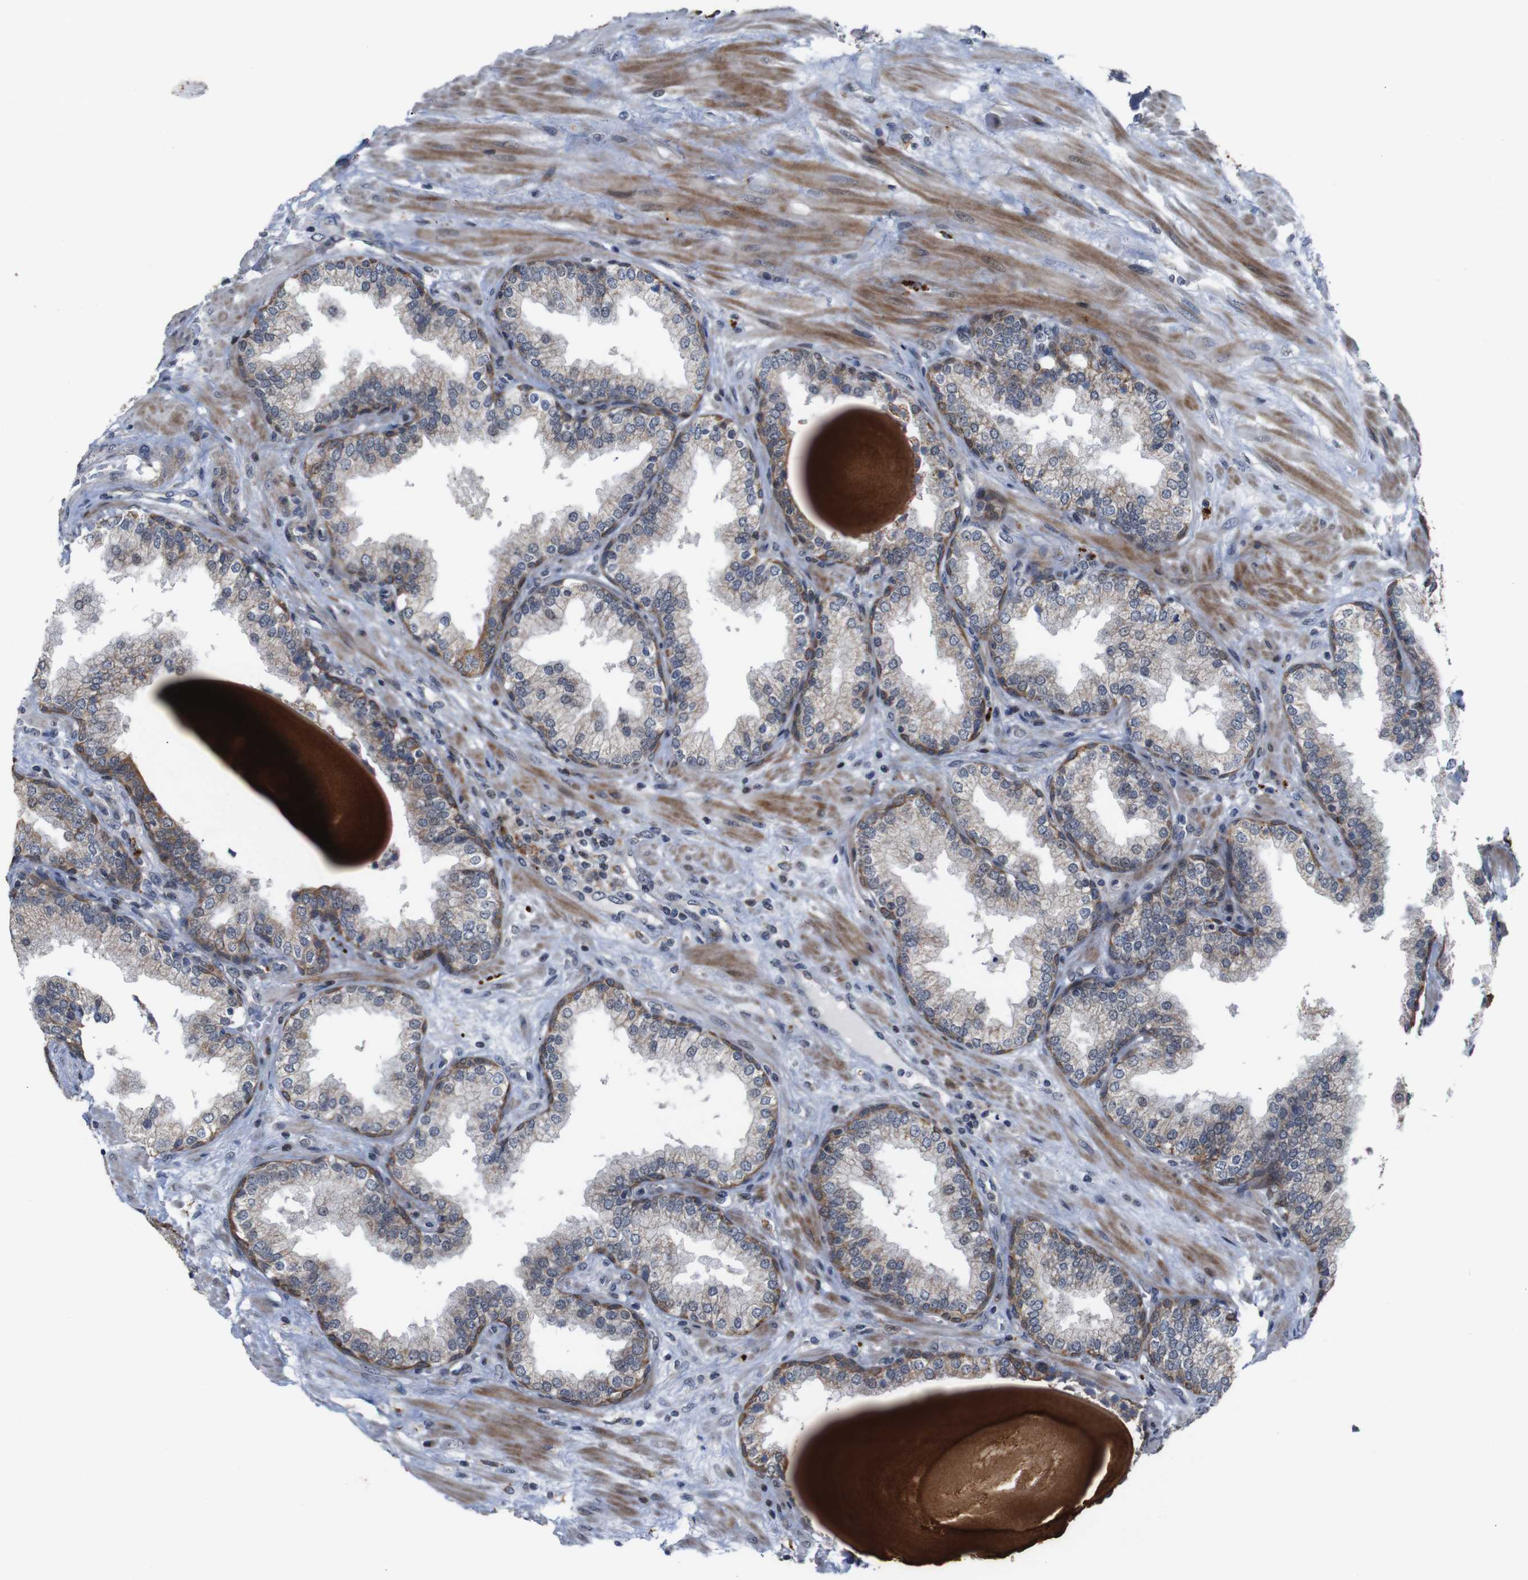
{"staining": {"intensity": "moderate", "quantity": "<25%", "location": "cytoplasmic/membranous,nuclear"}, "tissue": "prostate", "cell_type": "Glandular cells", "image_type": "normal", "snomed": [{"axis": "morphology", "description": "Normal tissue, NOS"}, {"axis": "topography", "description": "Prostate"}], "caption": "Unremarkable prostate demonstrates moderate cytoplasmic/membranous,nuclear positivity in about <25% of glandular cells, visualized by immunohistochemistry.", "gene": "ATP7B", "patient": {"sex": "male", "age": 51}}